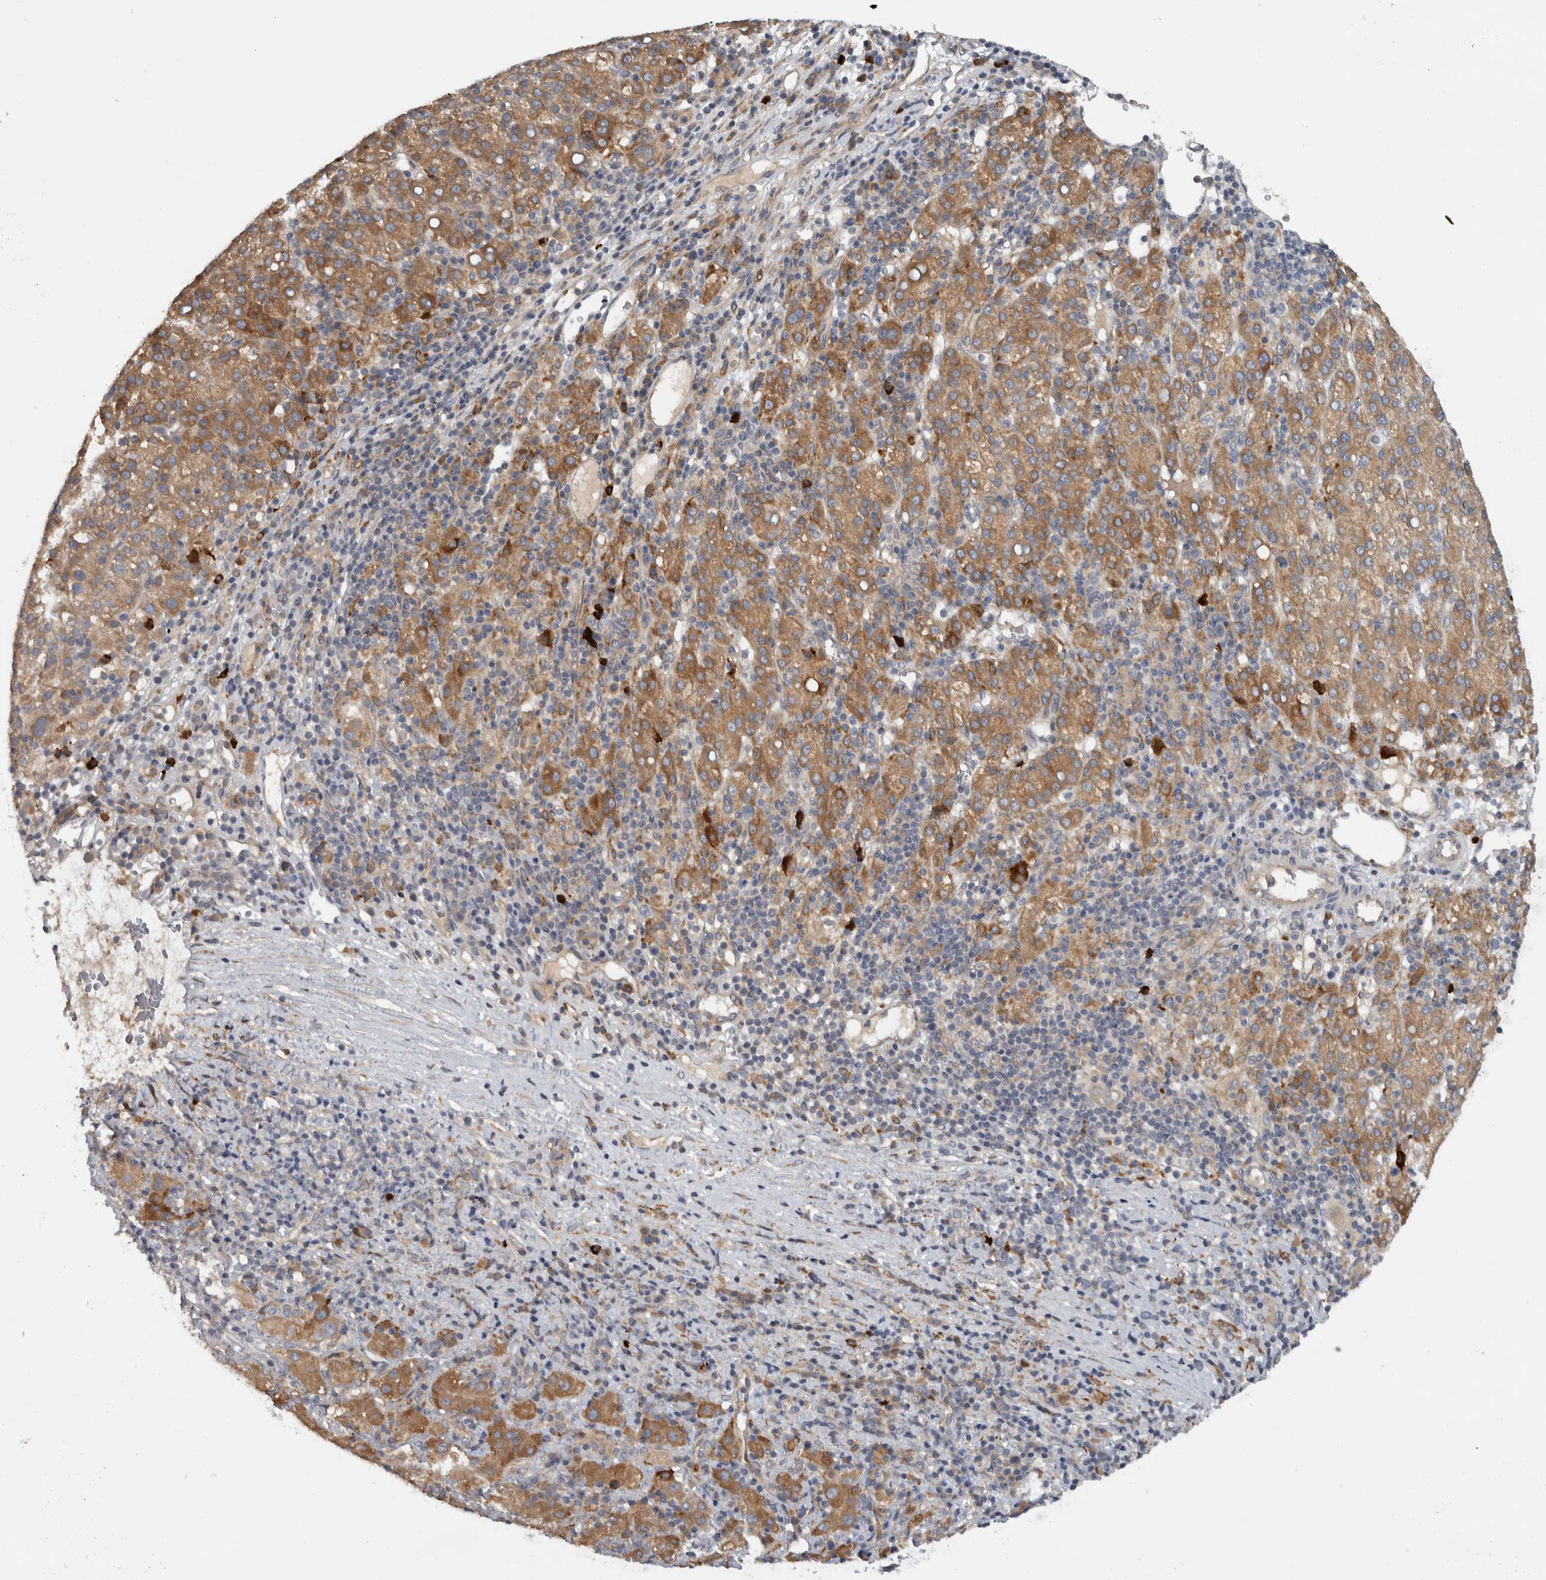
{"staining": {"intensity": "moderate", "quantity": ">75%", "location": "cytoplasmic/membranous"}, "tissue": "liver cancer", "cell_type": "Tumor cells", "image_type": "cancer", "snomed": [{"axis": "morphology", "description": "Carcinoma, Hepatocellular, NOS"}, {"axis": "topography", "description": "Liver"}], "caption": "IHC histopathology image of hepatocellular carcinoma (liver) stained for a protein (brown), which demonstrates medium levels of moderate cytoplasmic/membranous expression in approximately >75% of tumor cells.", "gene": "ADPRM", "patient": {"sex": "female", "age": 58}}